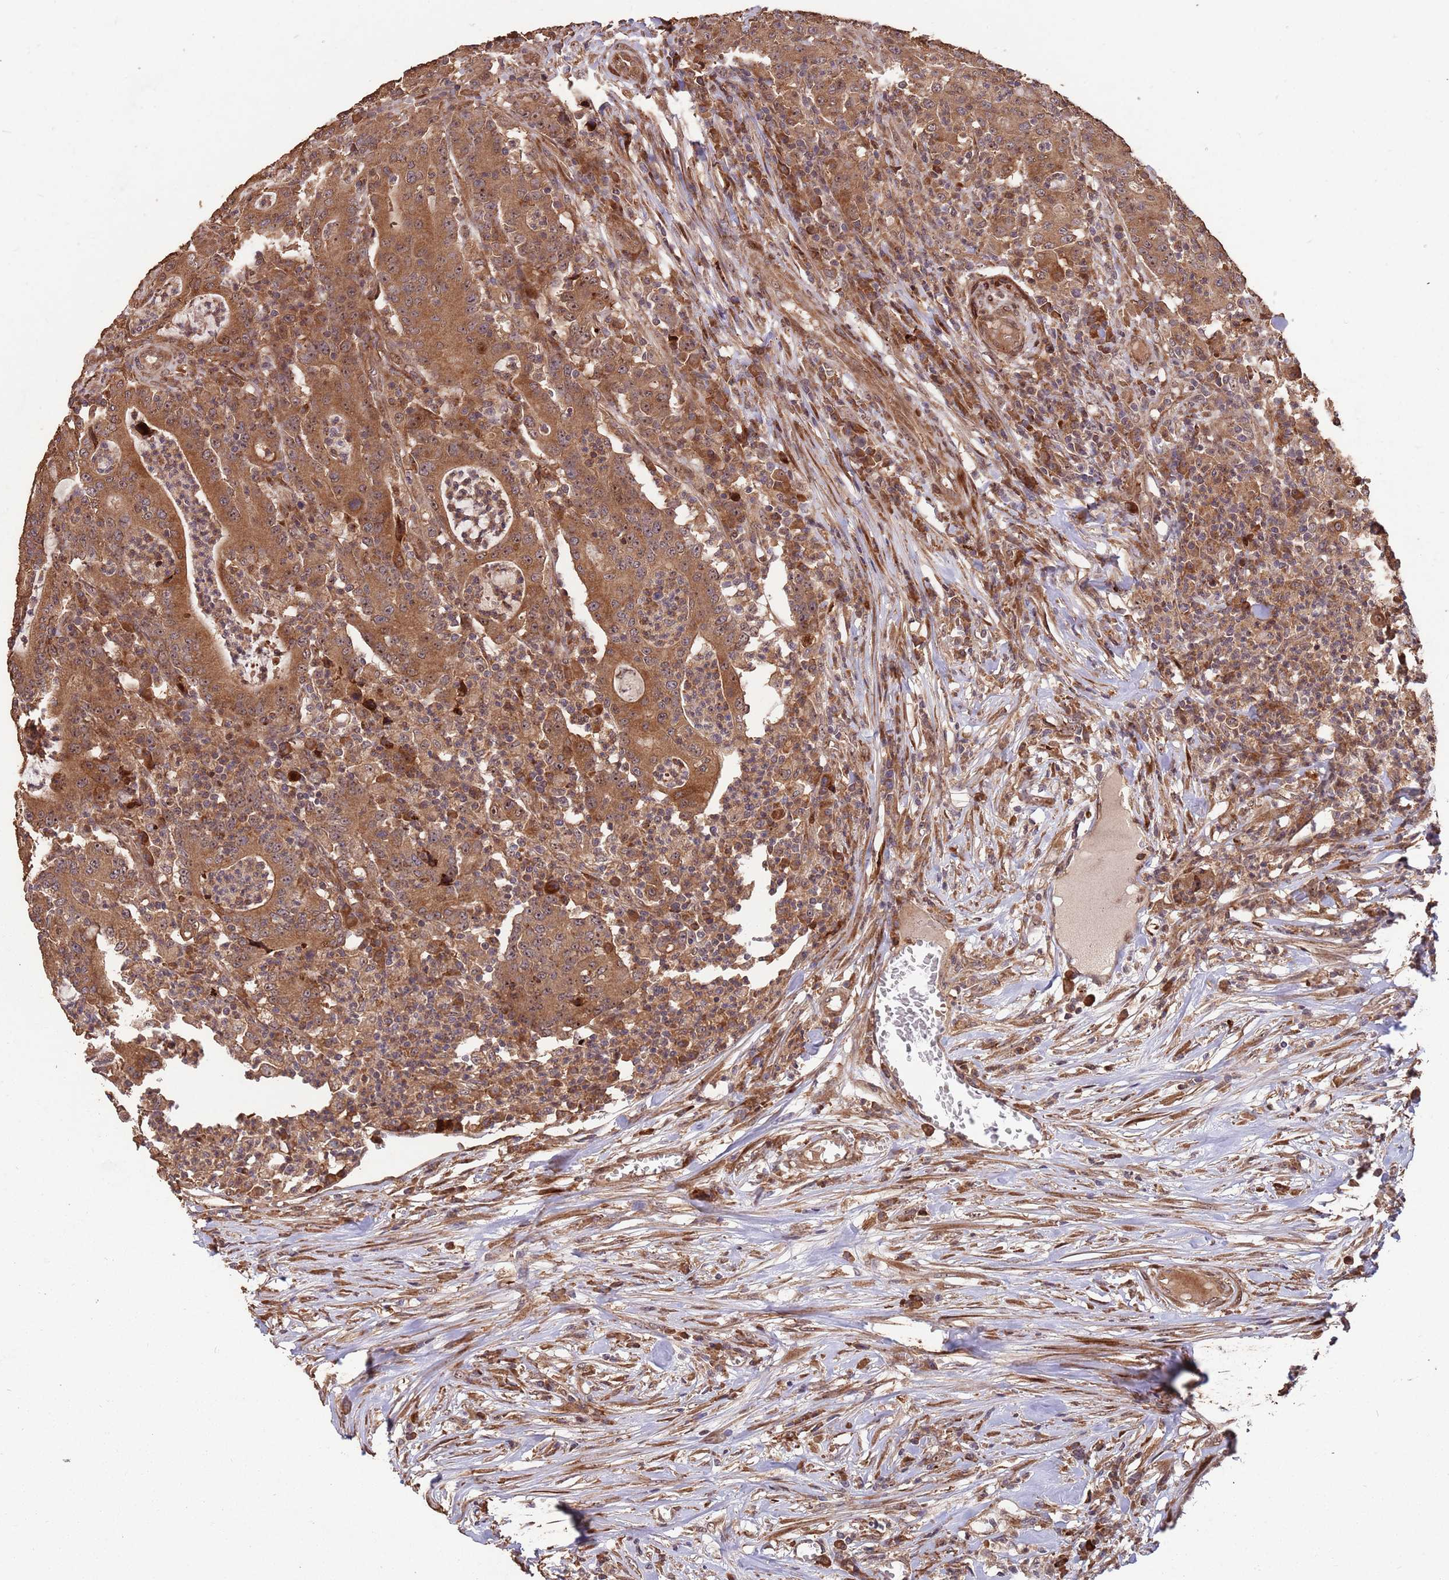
{"staining": {"intensity": "moderate", "quantity": ">75%", "location": "cytoplasmic/membranous,nuclear"}, "tissue": "colorectal cancer", "cell_type": "Tumor cells", "image_type": "cancer", "snomed": [{"axis": "morphology", "description": "Adenocarcinoma, NOS"}, {"axis": "topography", "description": "Colon"}], "caption": "A brown stain labels moderate cytoplasmic/membranous and nuclear positivity of a protein in colorectal adenocarcinoma tumor cells.", "gene": "ZNF428", "patient": {"sex": "male", "age": 83}}